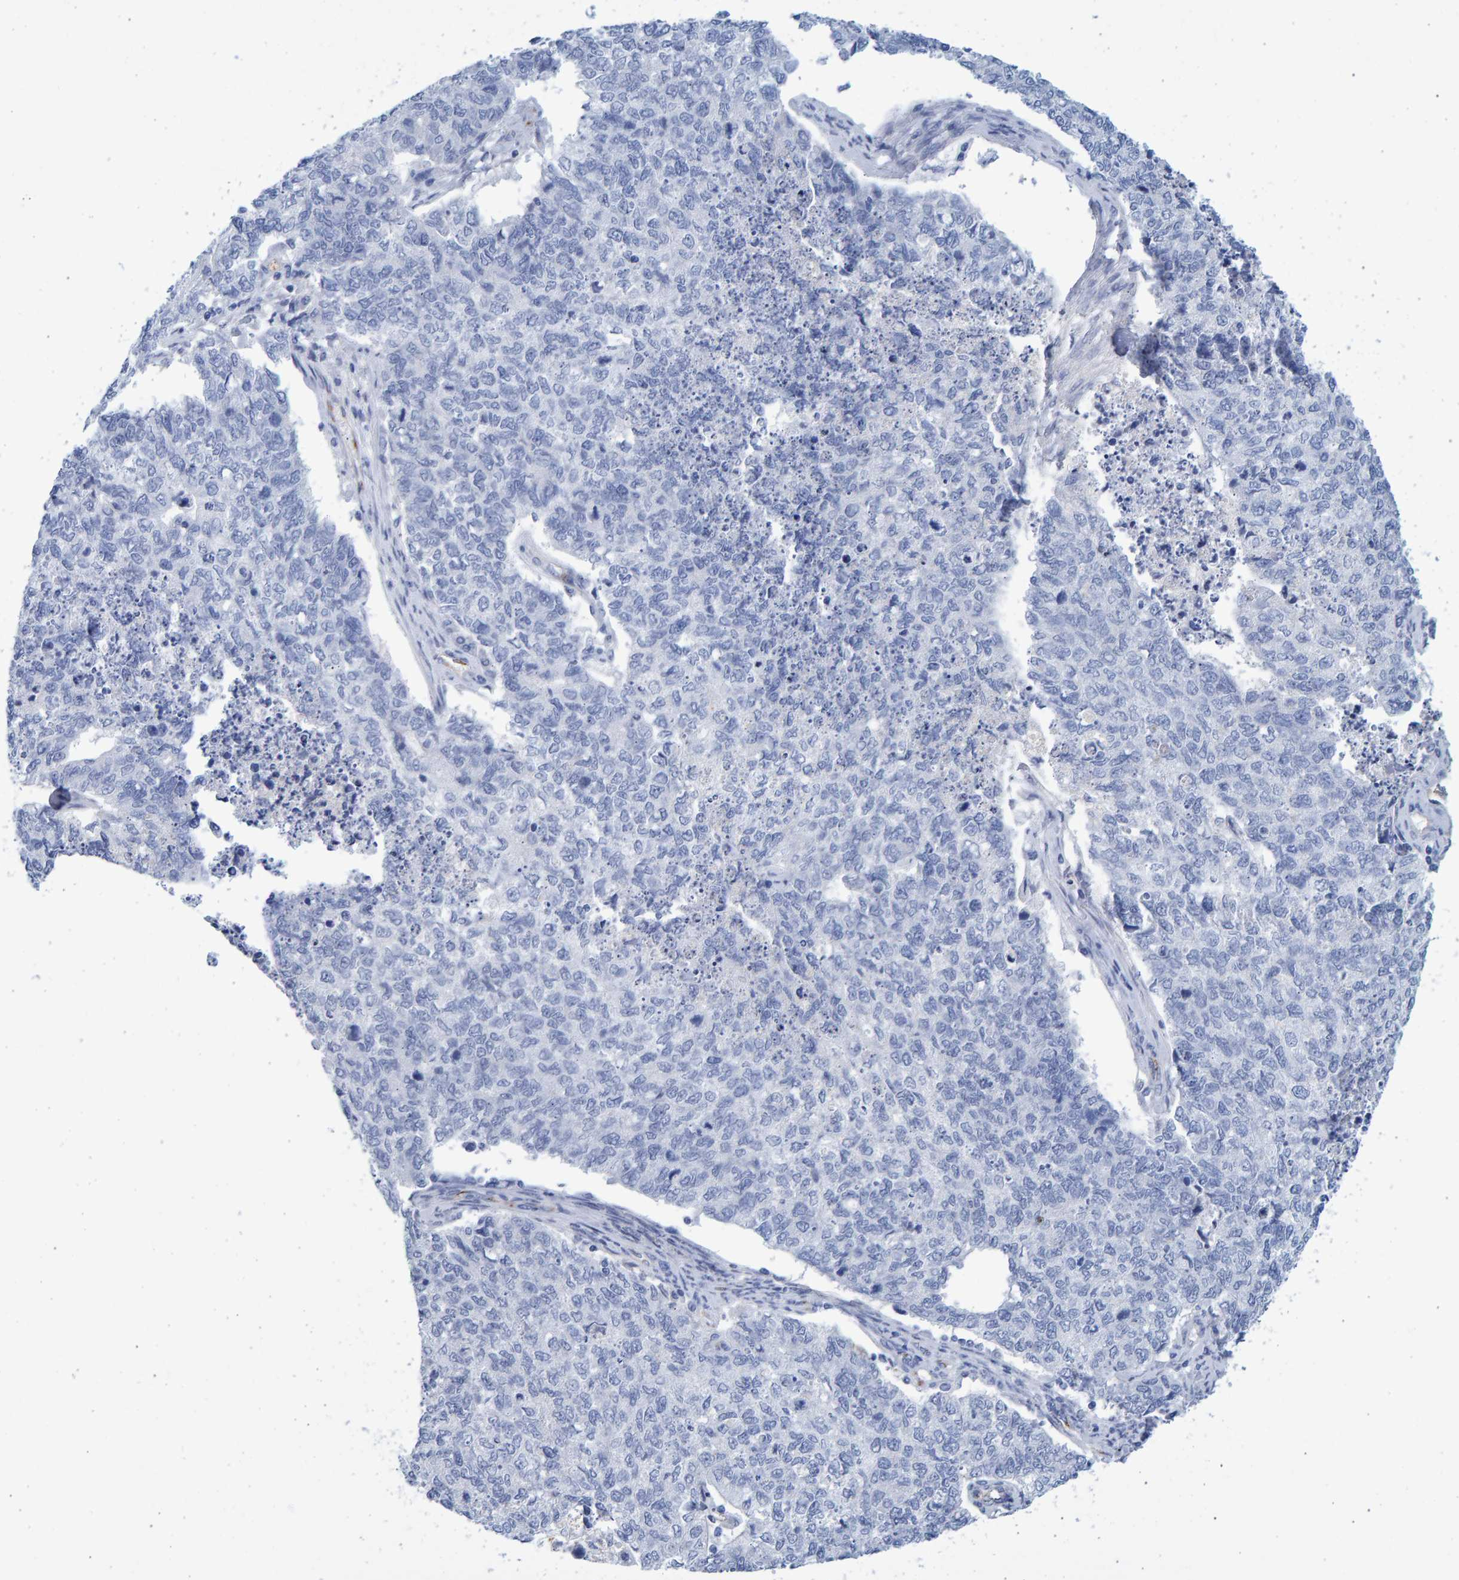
{"staining": {"intensity": "negative", "quantity": "none", "location": "none"}, "tissue": "cervical cancer", "cell_type": "Tumor cells", "image_type": "cancer", "snomed": [{"axis": "morphology", "description": "Squamous cell carcinoma, NOS"}, {"axis": "topography", "description": "Cervix"}], "caption": "A micrograph of human cervical cancer is negative for staining in tumor cells. (DAB immunohistochemistry (IHC) visualized using brightfield microscopy, high magnification).", "gene": "SLC34A3", "patient": {"sex": "female", "age": 63}}